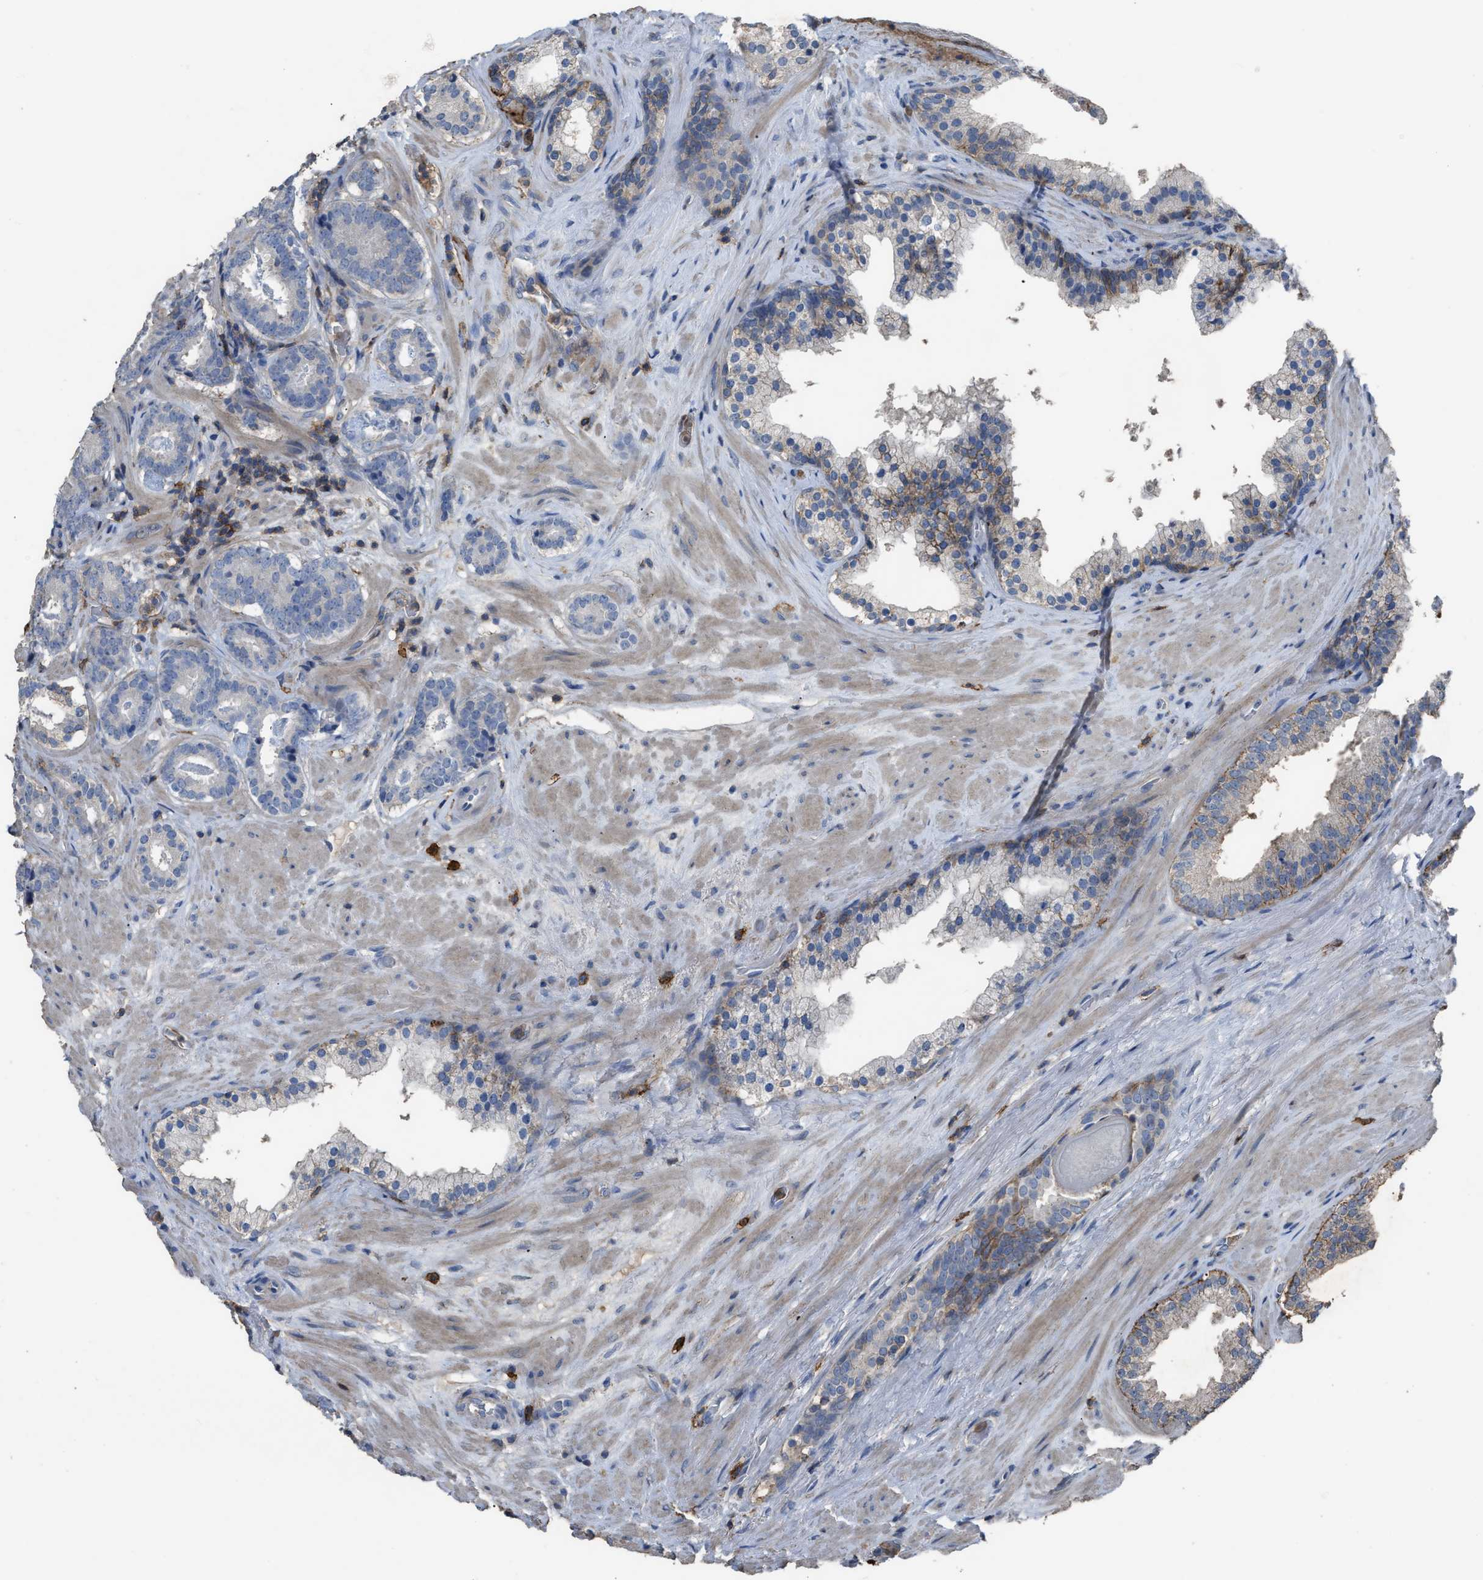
{"staining": {"intensity": "negative", "quantity": "none", "location": "none"}, "tissue": "prostate cancer", "cell_type": "Tumor cells", "image_type": "cancer", "snomed": [{"axis": "morphology", "description": "Adenocarcinoma, Low grade"}, {"axis": "topography", "description": "Prostate"}], "caption": "A photomicrograph of prostate low-grade adenocarcinoma stained for a protein reveals no brown staining in tumor cells.", "gene": "OR51E1", "patient": {"sex": "male", "age": 69}}